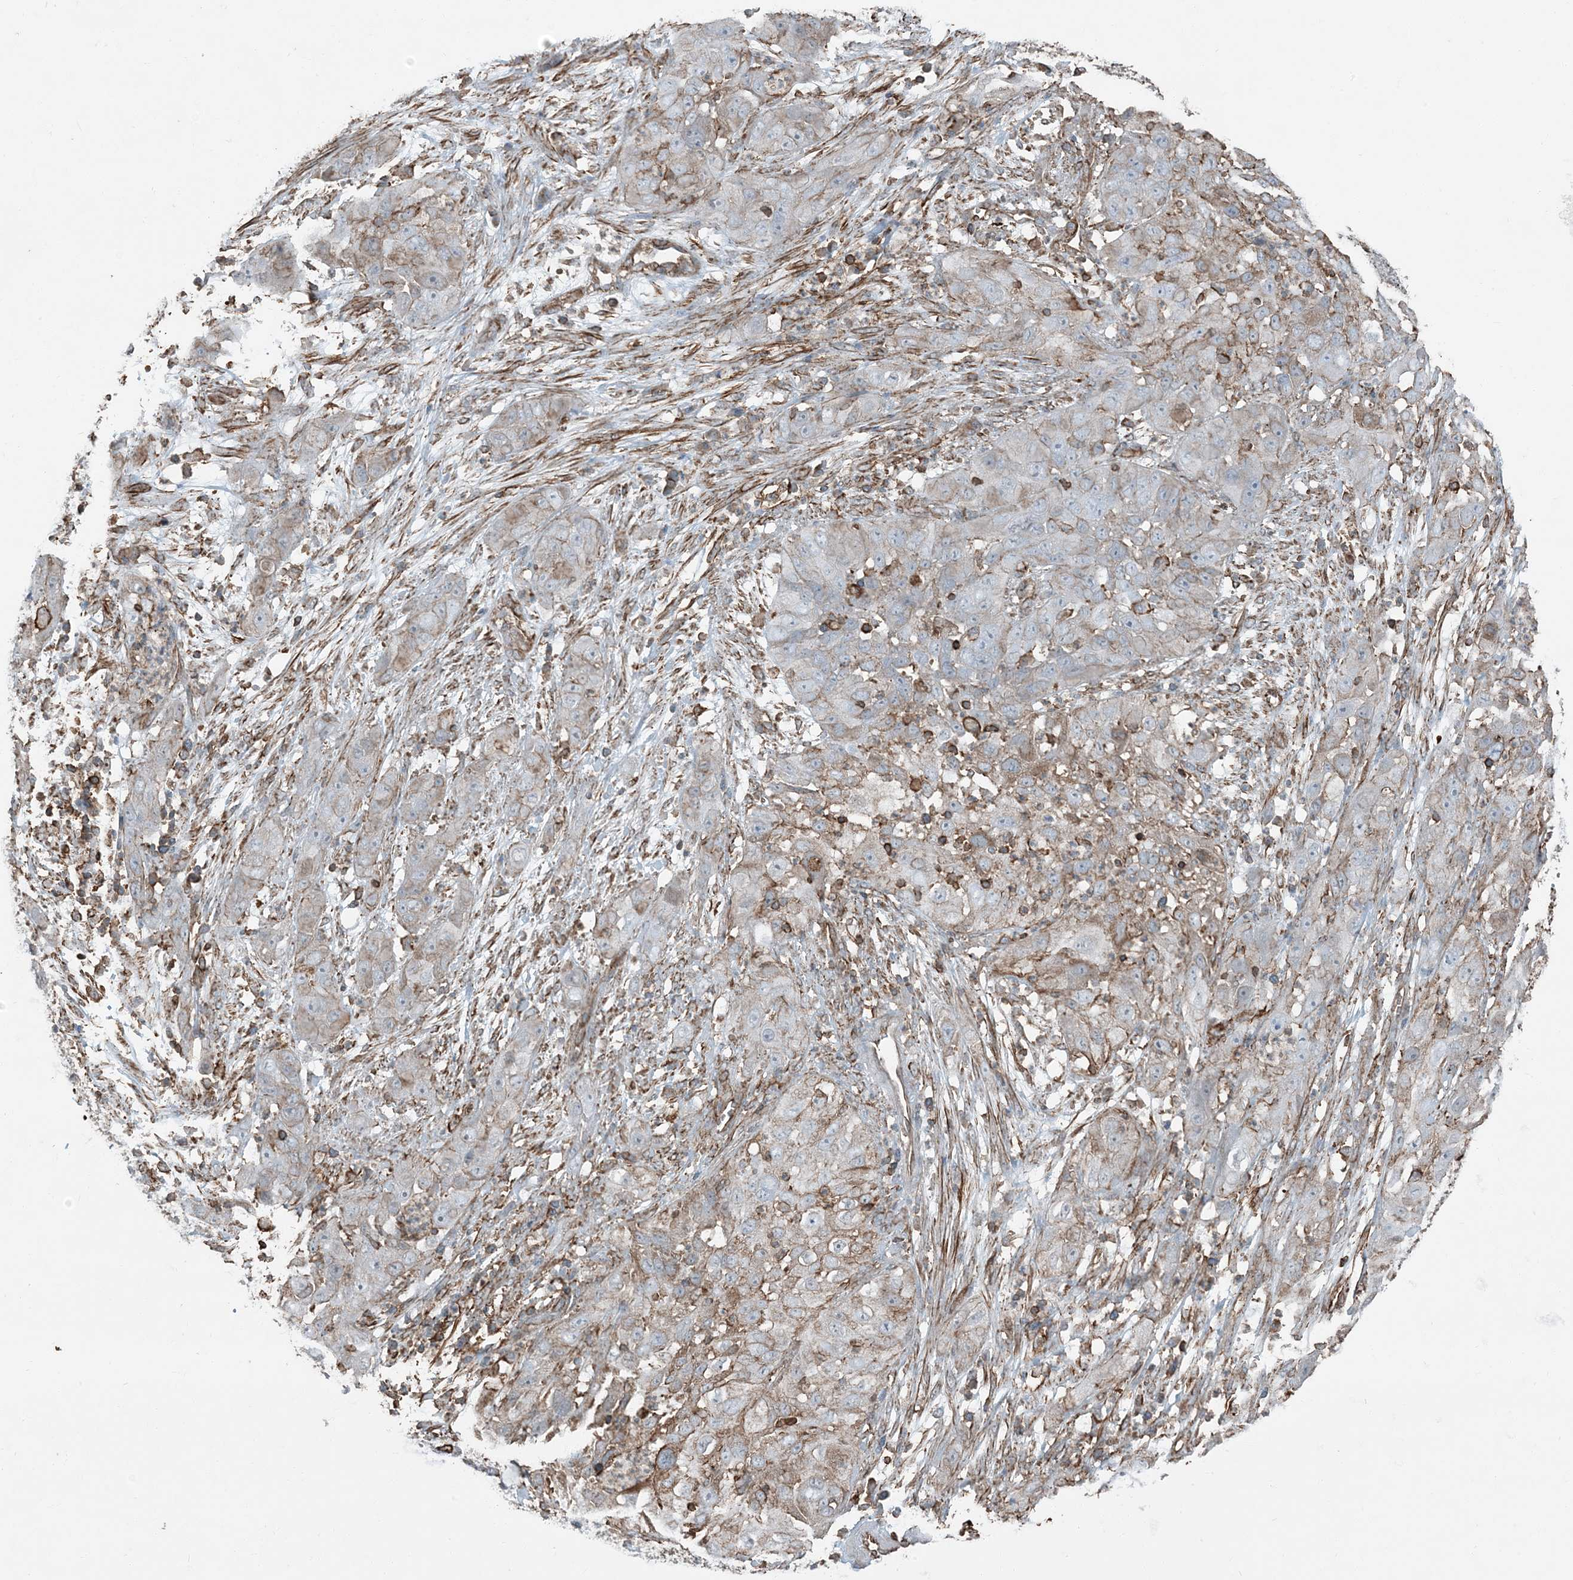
{"staining": {"intensity": "weak", "quantity": "25%-75%", "location": "cytoplasmic/membranous"}, "tissue": "cervical cancer", "cell_type": "Tumor cells", "image_type": "cancer", "snomed": [{"axis": "morphology", "description": "Squamous cell carcinoma, NOS"}, {"axis": "topography", "description": "Cervix"}], "caption": "Weak cytoplasmic/membranous expression for a protein is seen in about 25%-75% of tumor cells of cervical squamous cell carcinoma using immunohistochemistry (IHC).", "gene": "APOBEC3C", "patient": {"sex": "female", "age": 32}}